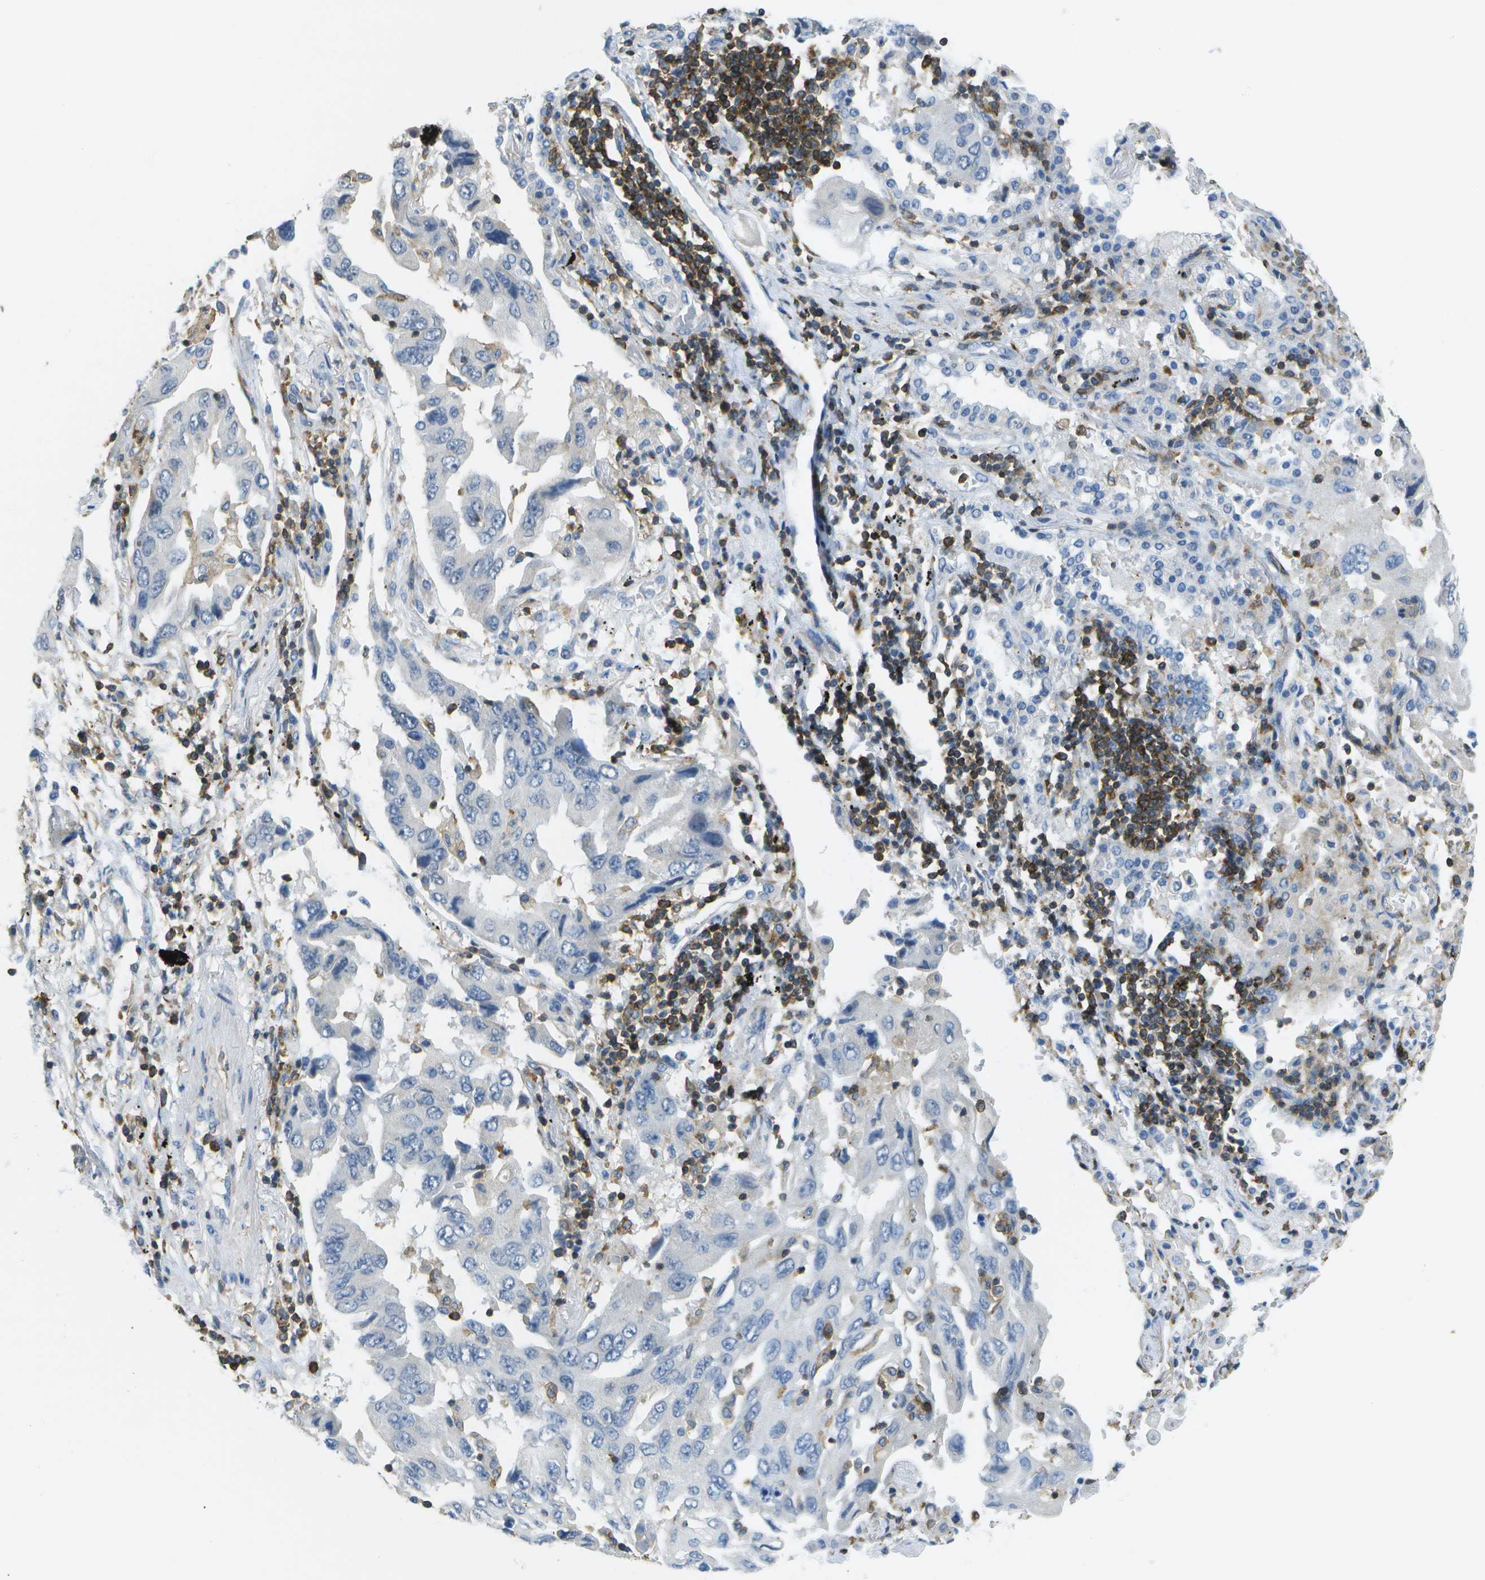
{"staining": {"intensity": "negative", "quantity": "none", "location": "none"}, "tissue": "lung cancer", "cell_type": "Tumor cells", "image_type": "cancer", "snomed": [{"axis": "morphology", "description": "Adenocarcinoma, NOS"}, {"axis": "topography", "description": "Lung"}], "caption": "There is no significant expression in tumor cells of lung cancer (adenocarcinoma). Brightfield microscopy of immunohistochemistry stained with DAB (3,3'-diaminobenzidine) (brown) and hematoxylin (blue), captured at high magnification.", "gene": "RCSD1", "patient": {"sex": "female", "age": 65}}